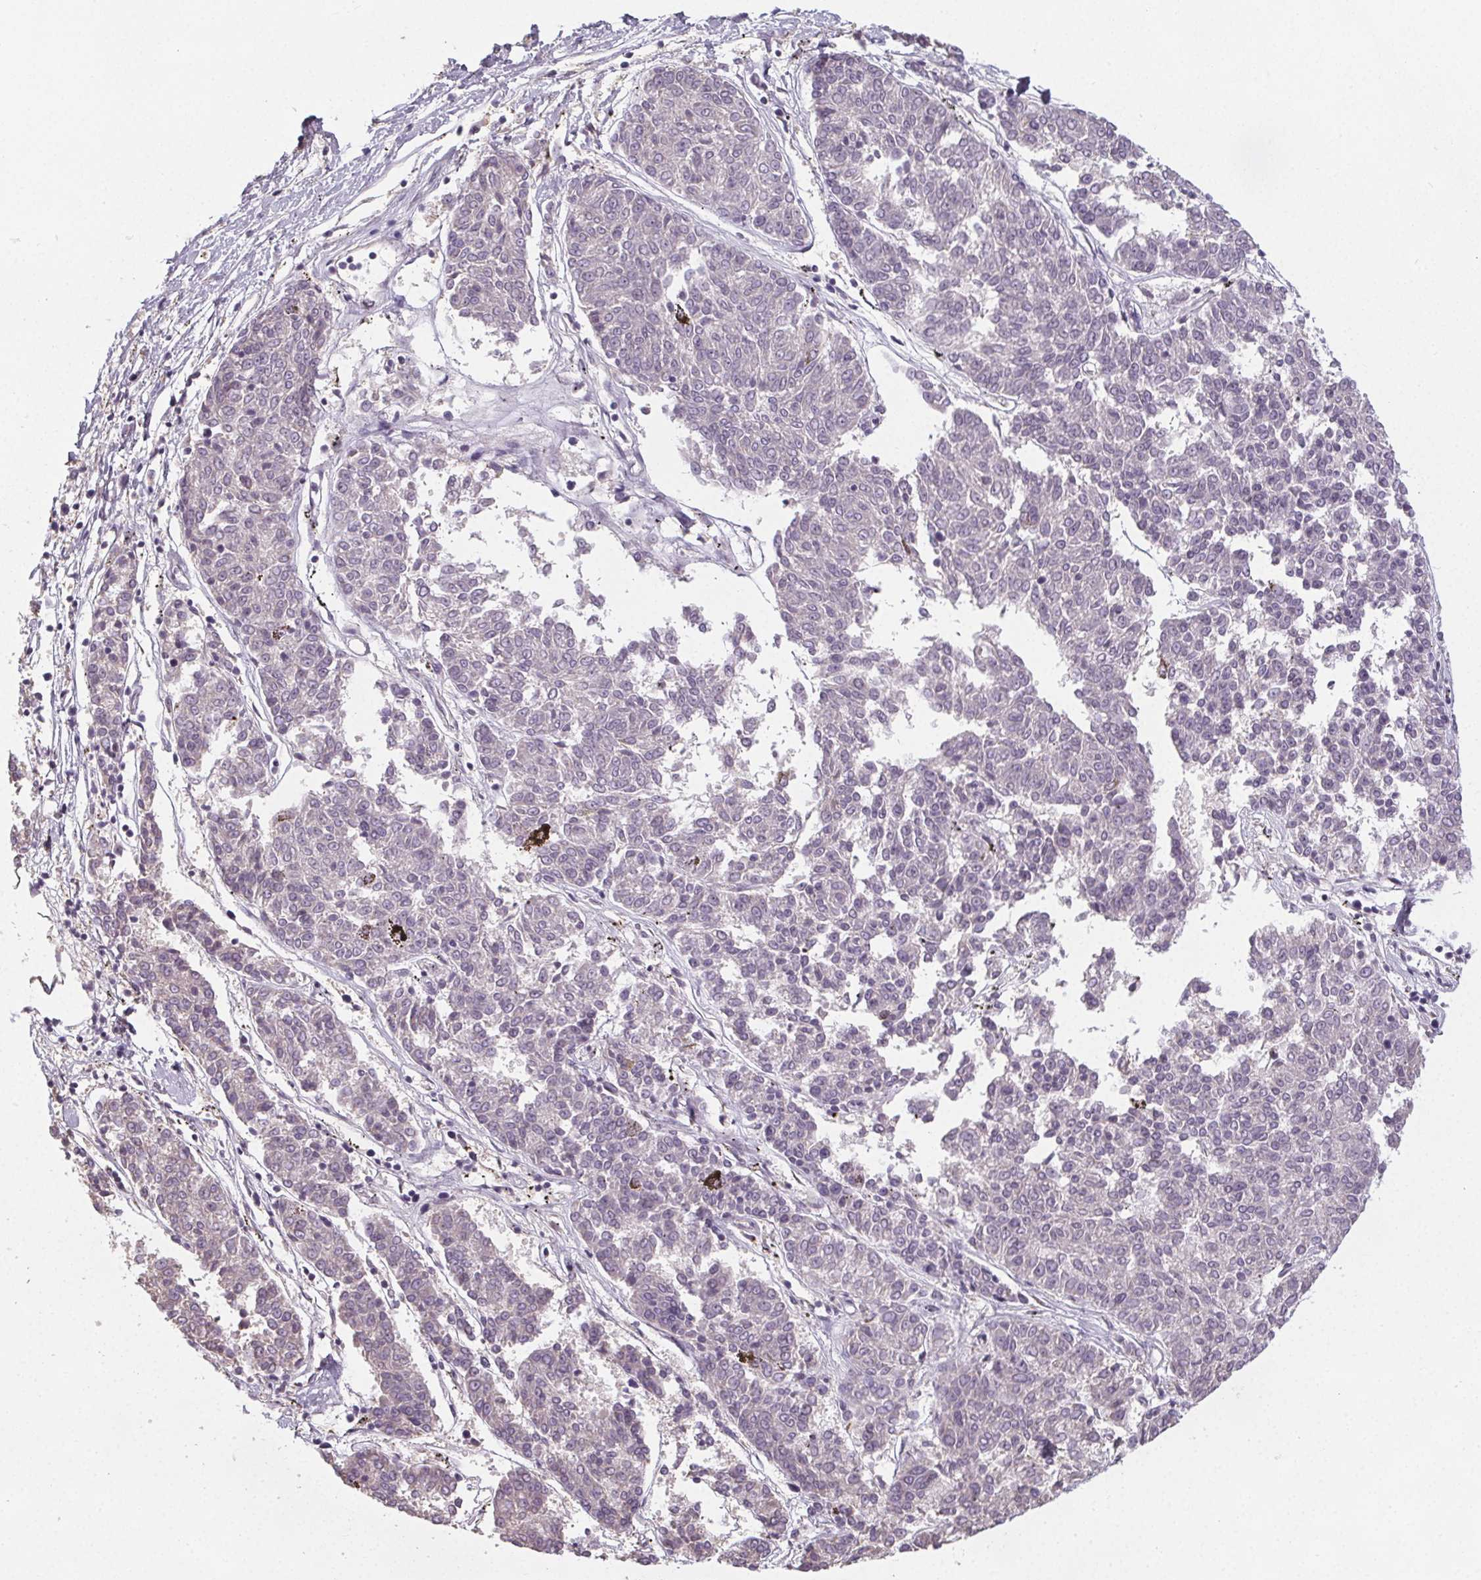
{"staining": {"intensity": "negative", "quantity": "none", "location": "none"}, "tissue": "melanoma", "cell_type": "Tumor cells", "image_type": "cancer", "snomed": [{"axis": "morphology", "description": "Malignant melanoma, NOS"}, {"axis": "topography", "description": "Skin"}], "caption": "Immunohistochemistry (IHC) of melanoma shows no expression in tumor cells.", "gene": "SLC26A2", "patient": {"sex": "female", "age": 72}}